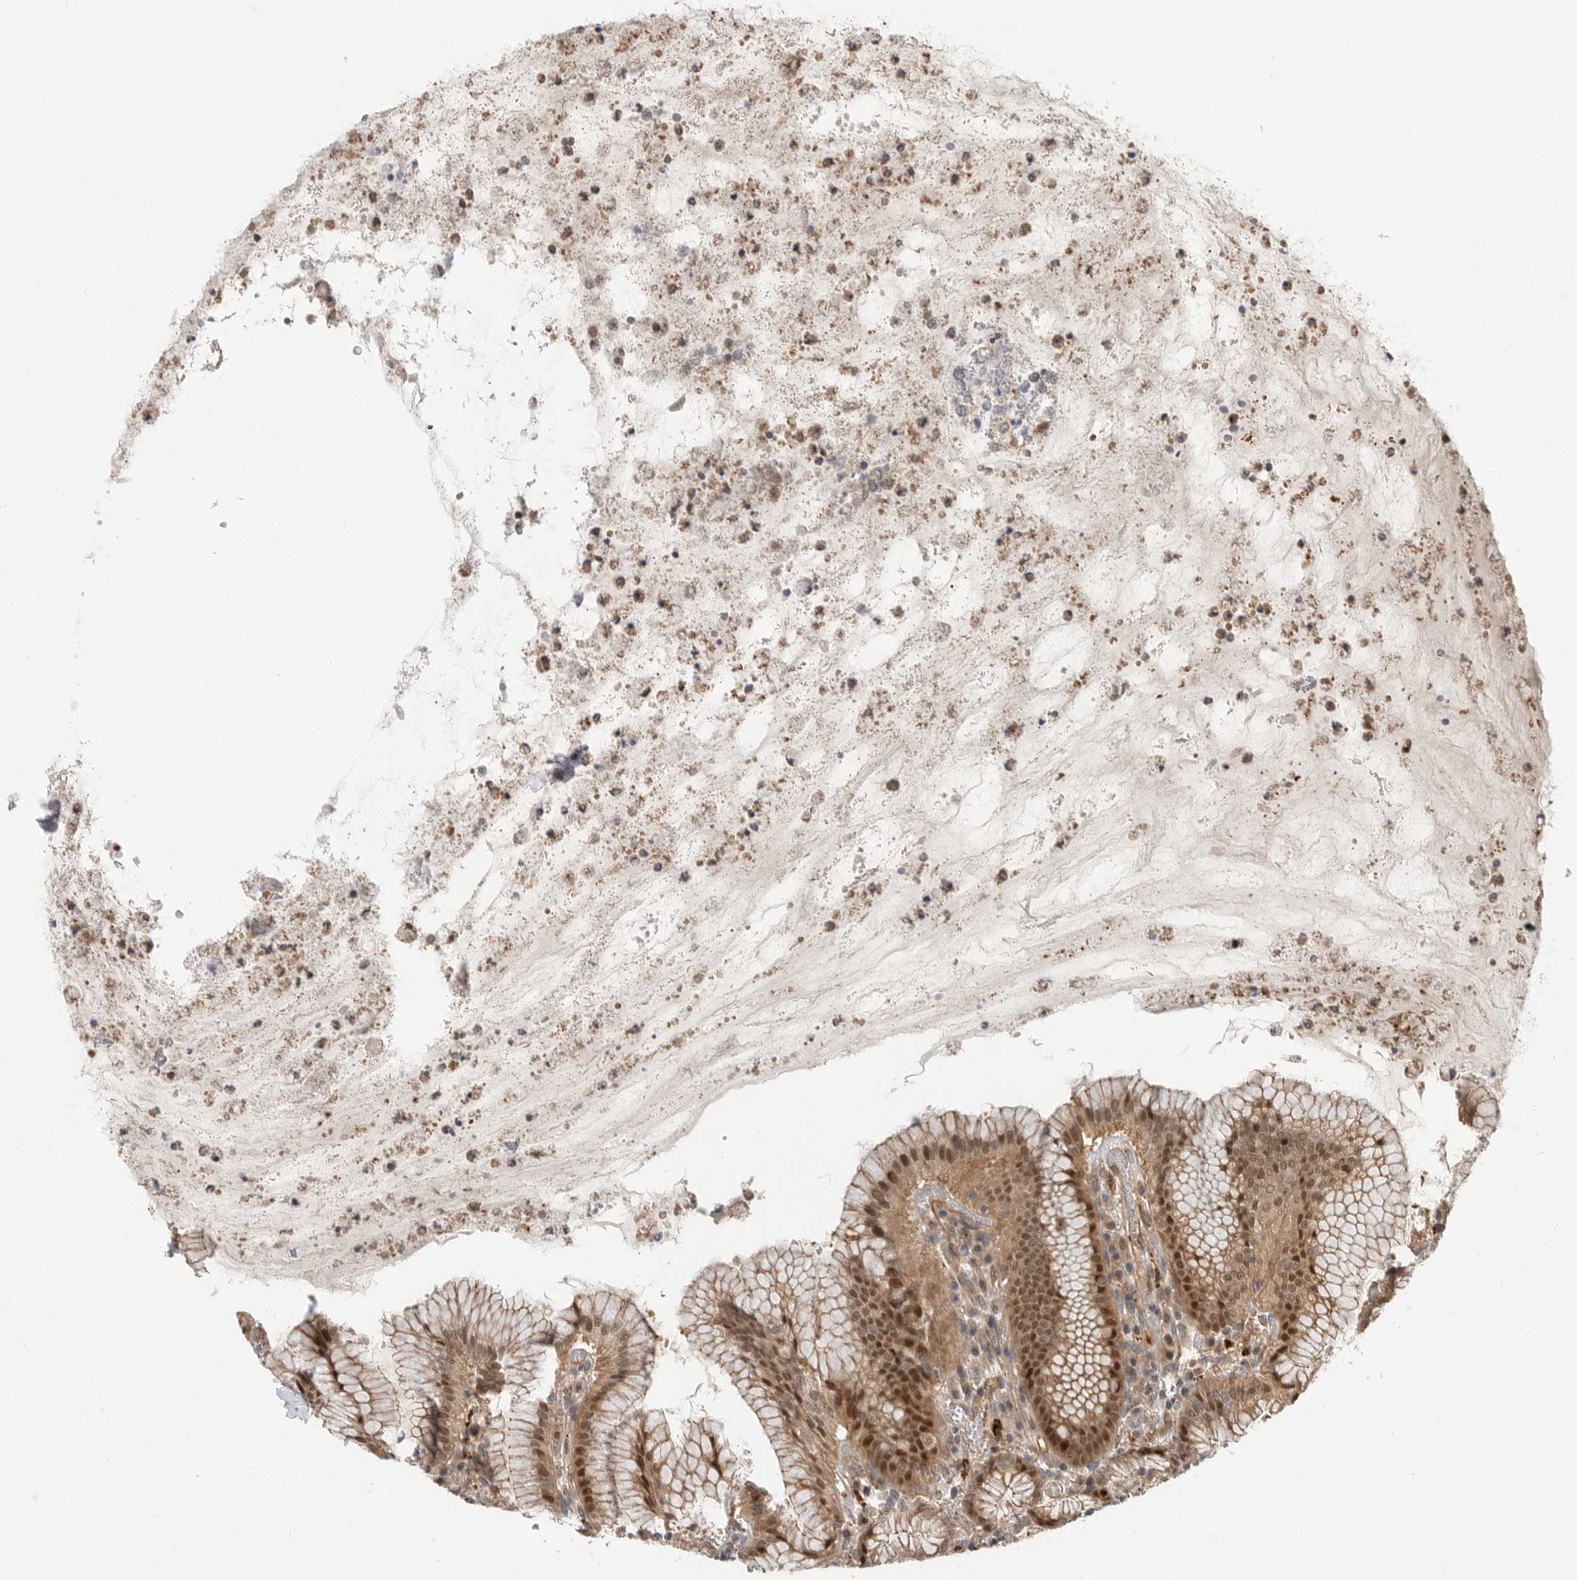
{"staining": {"intensity": "moderate", "quantity": ">75%", "location": "cytoplasmic/membranous,nuclear"}, "tissue": "stomach", "cell_type": "Glandular cells", "image_type": "normal", "snomed": [{"axis": "morphology", "description": "Normal tissue, NOS"}, {"axis": "topography", "description": "Stomach"}], "caption": "Protein expression analysis of unremarkable stomach reveals moderate cytoplasmic/membranous,nuclear staining in about >75% of glandular cells.", "gene": "STRAP", "patient": {"sex": "male", "age": 55}}